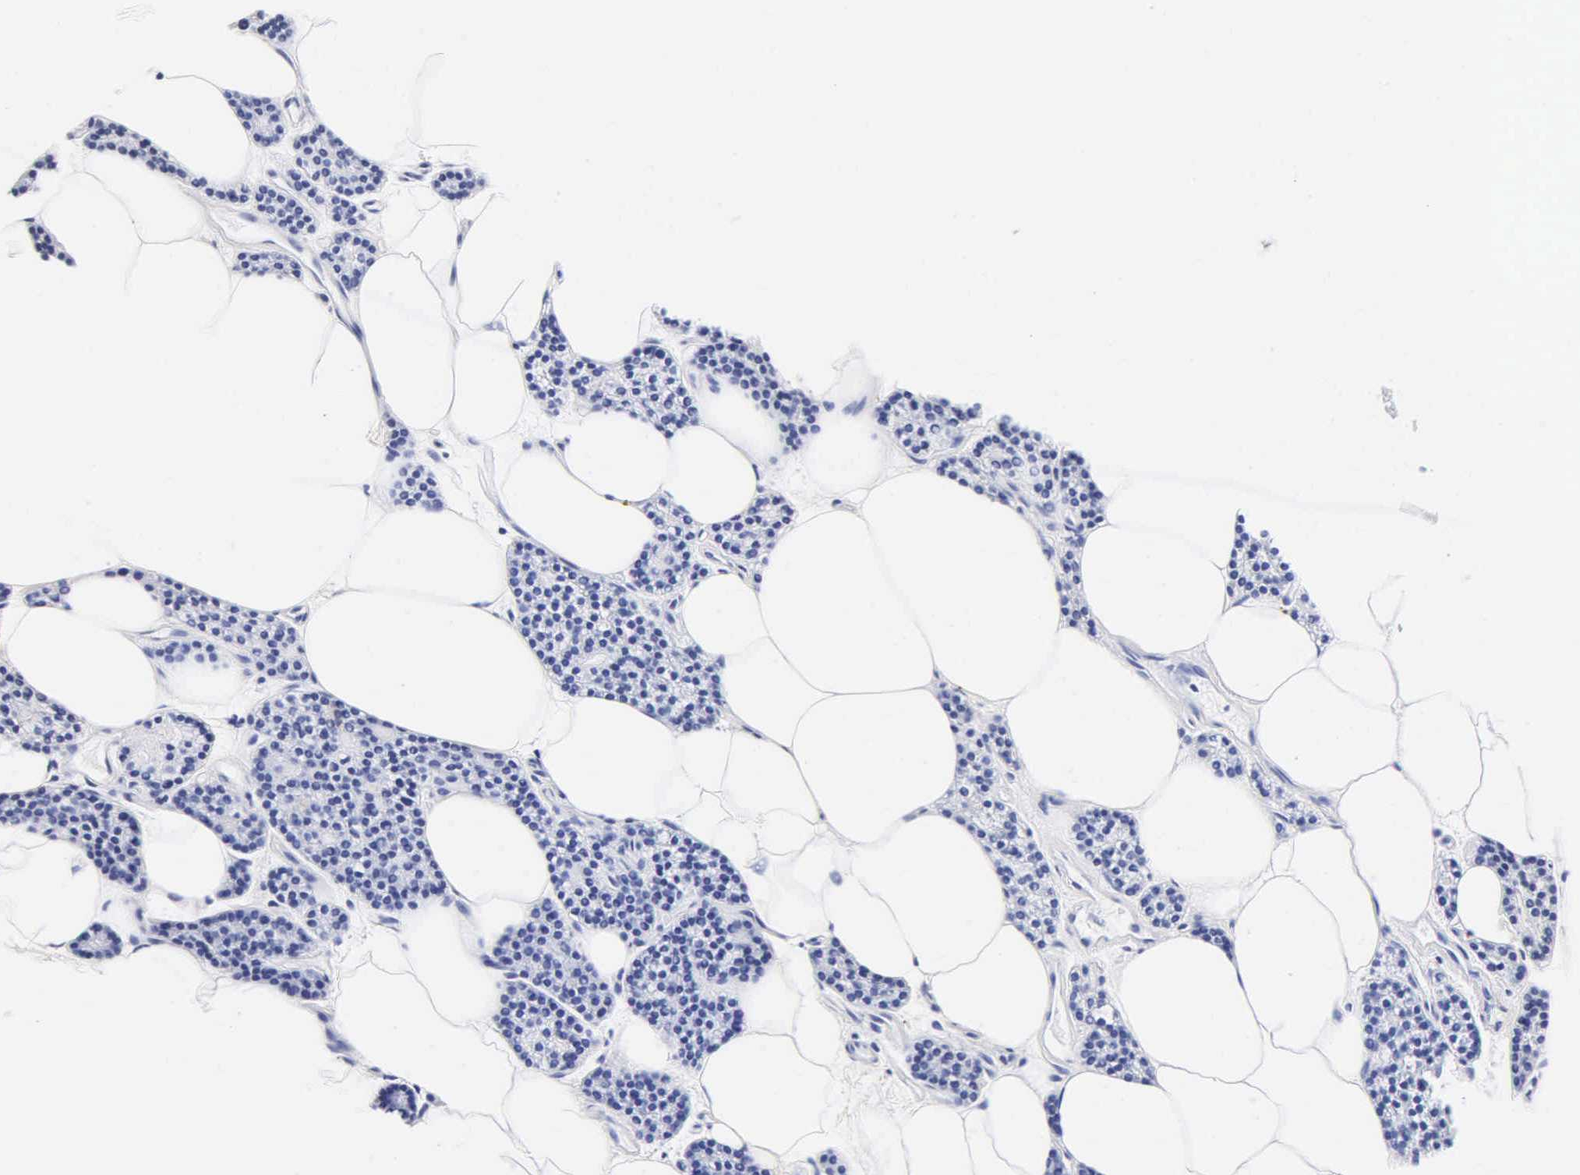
{"staining": {"intensity": "negative", "quantity": "none", "location": "none"}, "tissue": "parathyroid gland", "cell_type": "Glandular cells", "image_type": "normal", "snomed": [{"axis": "morphology", "description": "Normal tissue, NOS"}, {"axis": "topography", "description": "Parathyroid gland"}], "caption": "Immunohistochemistry of benign human parathyroid gland displays no staining in glandular cells.", "gene": "MB", "patient": {"sex": "male", "age": 54}}